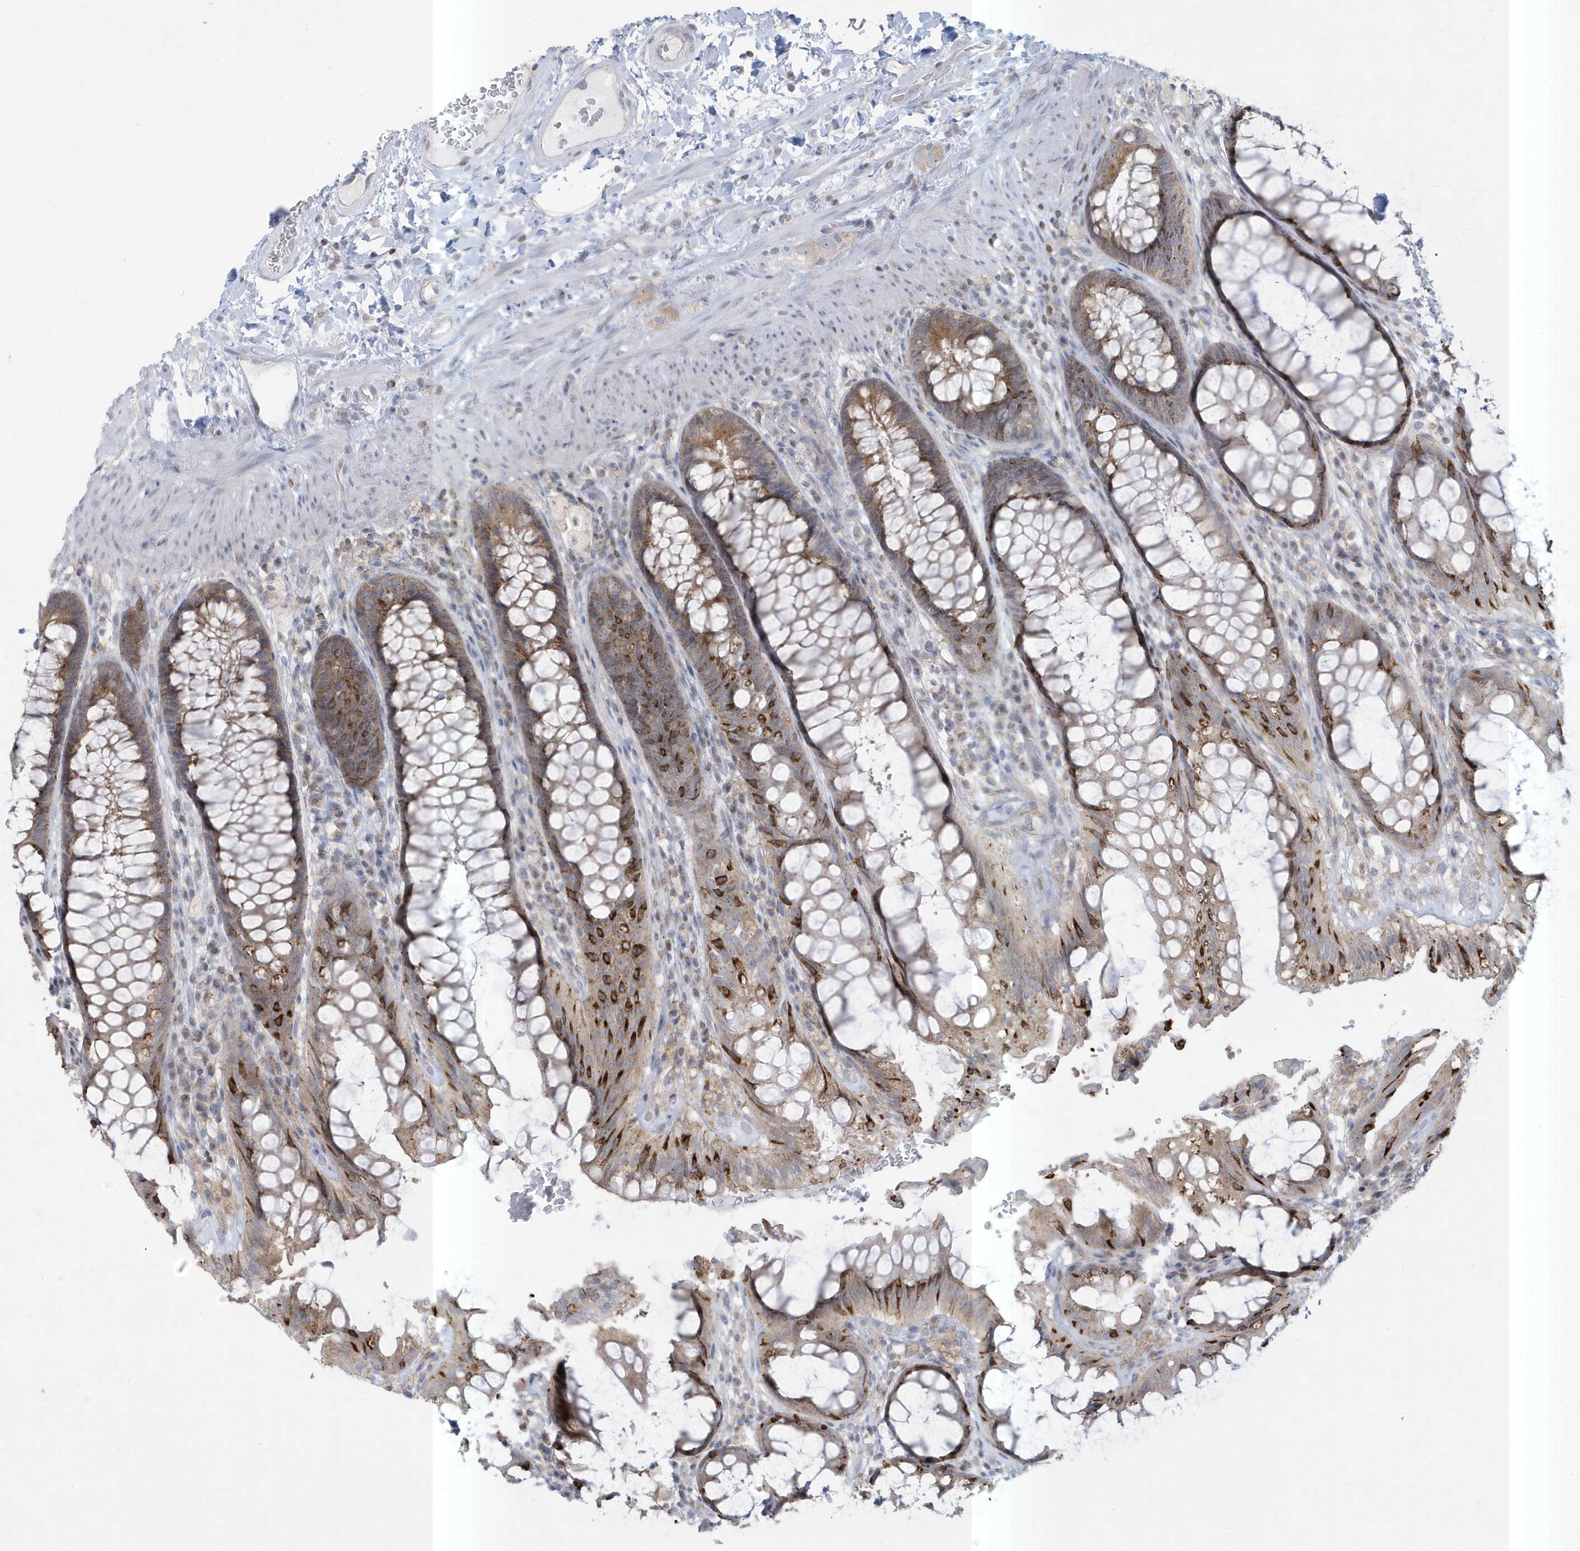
{"staining": {"intensity": "strong", "quantity": "25%-75%", "location": "cytoplasmic/membranous"}, "tissue": "rectum", "cell_type": "Glandular cells", "image_type": "normal", "snomed": [{"axis": "morphology", "description": "Normal tissue, NOS"}, {"axis": "topography", "description": "Rectum"}], "caption": "Strong cytoplasmic/membranous positivity for a protein is present in about 25%-75% of glandular cells of unremarkable rectum using immunohistochemistry (IHC).", "gene": "SLAMF9", "patient": {"sex": "female", "age": 46}}